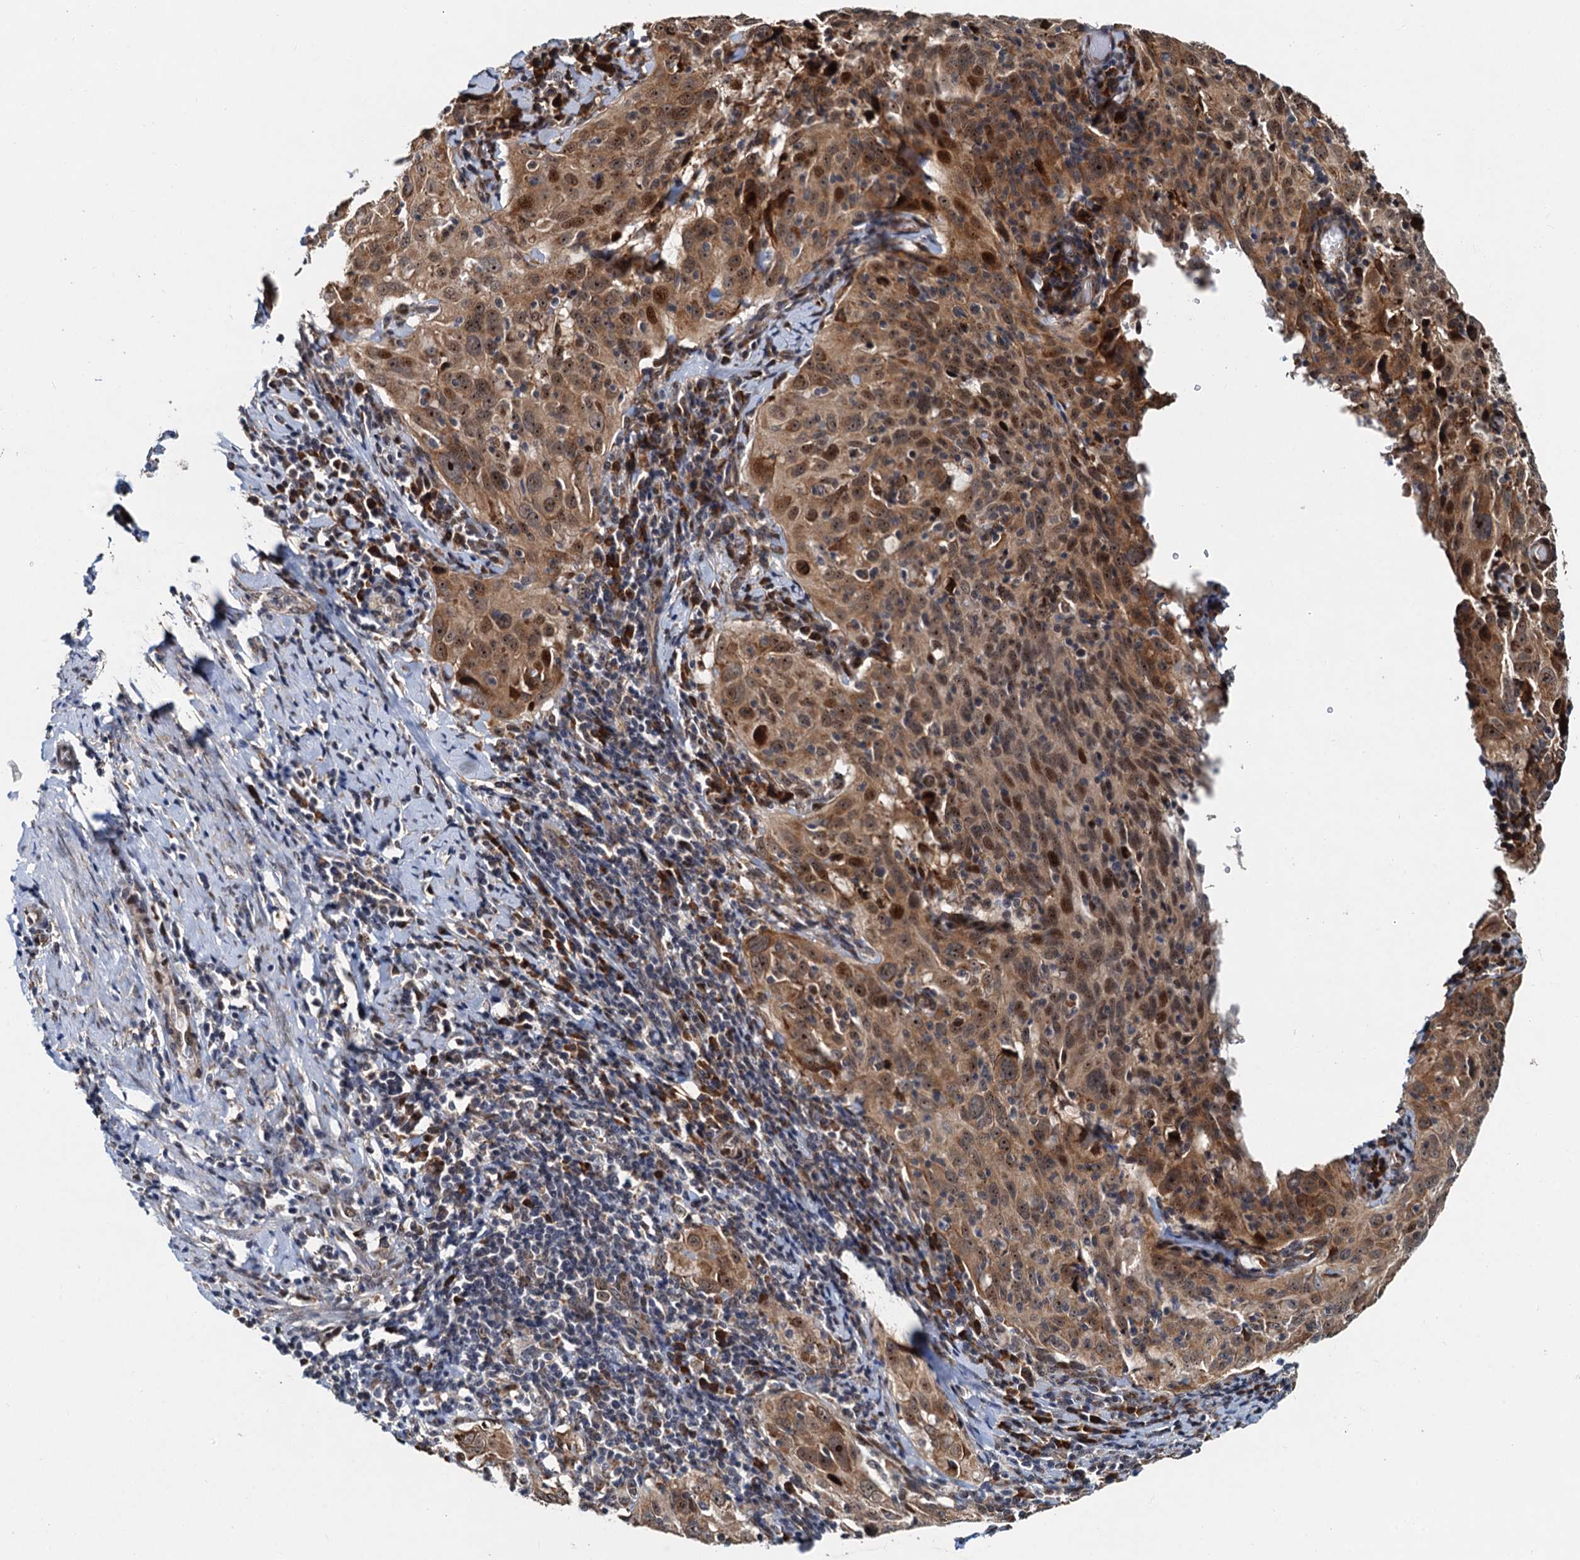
{"staining": {"intensity": "moderate", "quantity": ">75%", "location": "cytoplasmic/membranous,nuclear"}, "tissue": "cervical cancer", "cell_type": "Tumor cells", "image_type": "cancer", "snomed": [{"axis": "morphology", "description": "Squamous cell carcinoma, NOS"}, {"axis": "topography", "description": "Cervix"}], "caption": "This is an image of immunohistochemistry staining of cervical cancer (squamous cell carcinoma), which shows moderate staining in the cytoplasmic/membranous and nuclear of tumor cells.", "gene": "DNAJC21", "patient": {"sex": "female", "age": 31}}